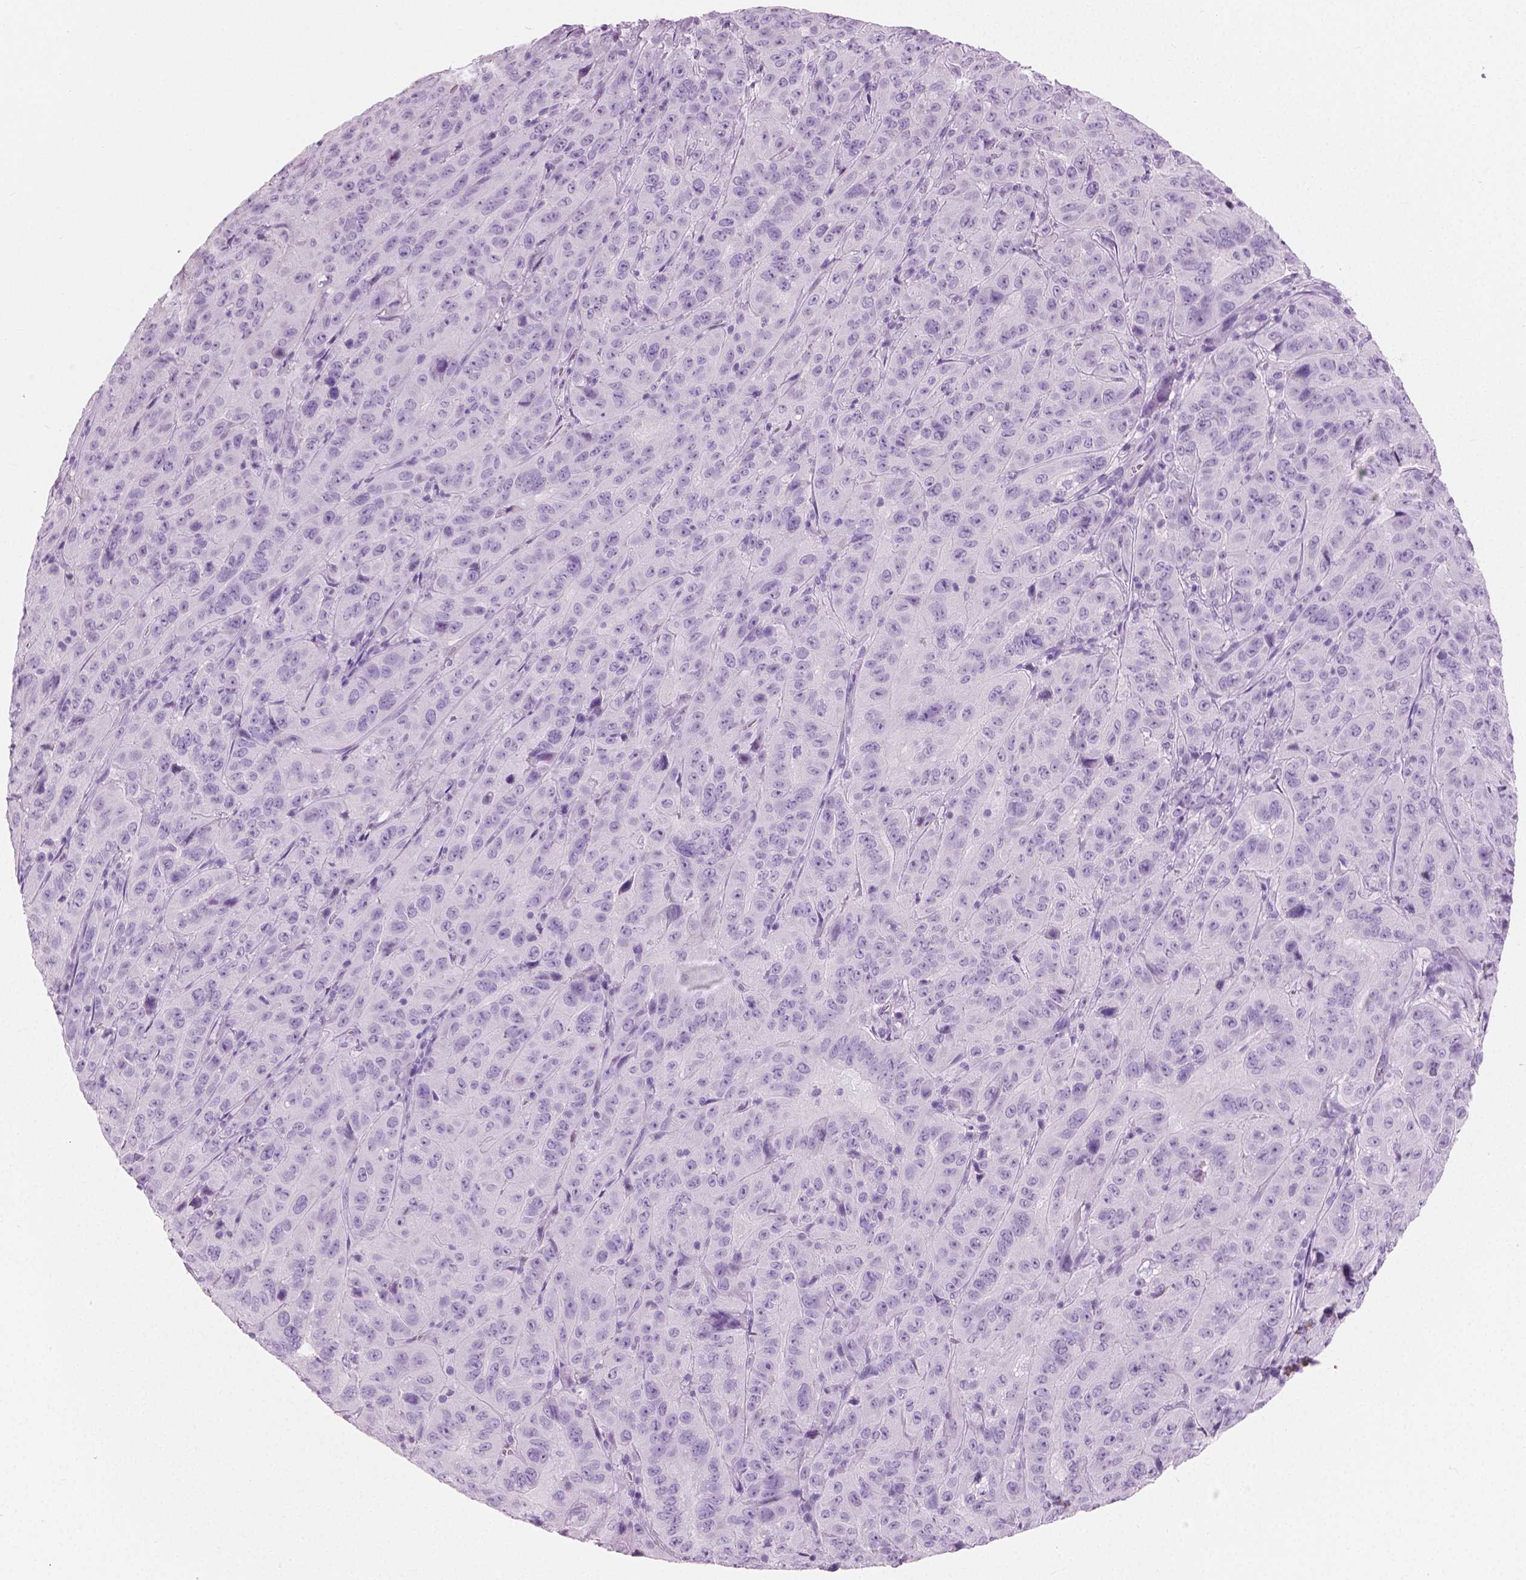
{"staining": {"intensity": "negative", "quantity": "none", "location": "none"}, "tissue": "pancreatic cancer", "cell_type": "Tumor cells", "image_type": "cancer", "snomed": [{"axis": "morphology", "description": "Adenocarcinoma, NOS"}, {"axis": "topography", "description": "Pancreas"}], "caption": "This micrograph is of pancreatic cancer stained with immunohistochemistry (IHC) to label a protein in brown with the nuclei are counter-stained blue. There is no positivity in tumor cells.", "gene": "PLIN4", "patient": {"sex": "male", "age": 63}}